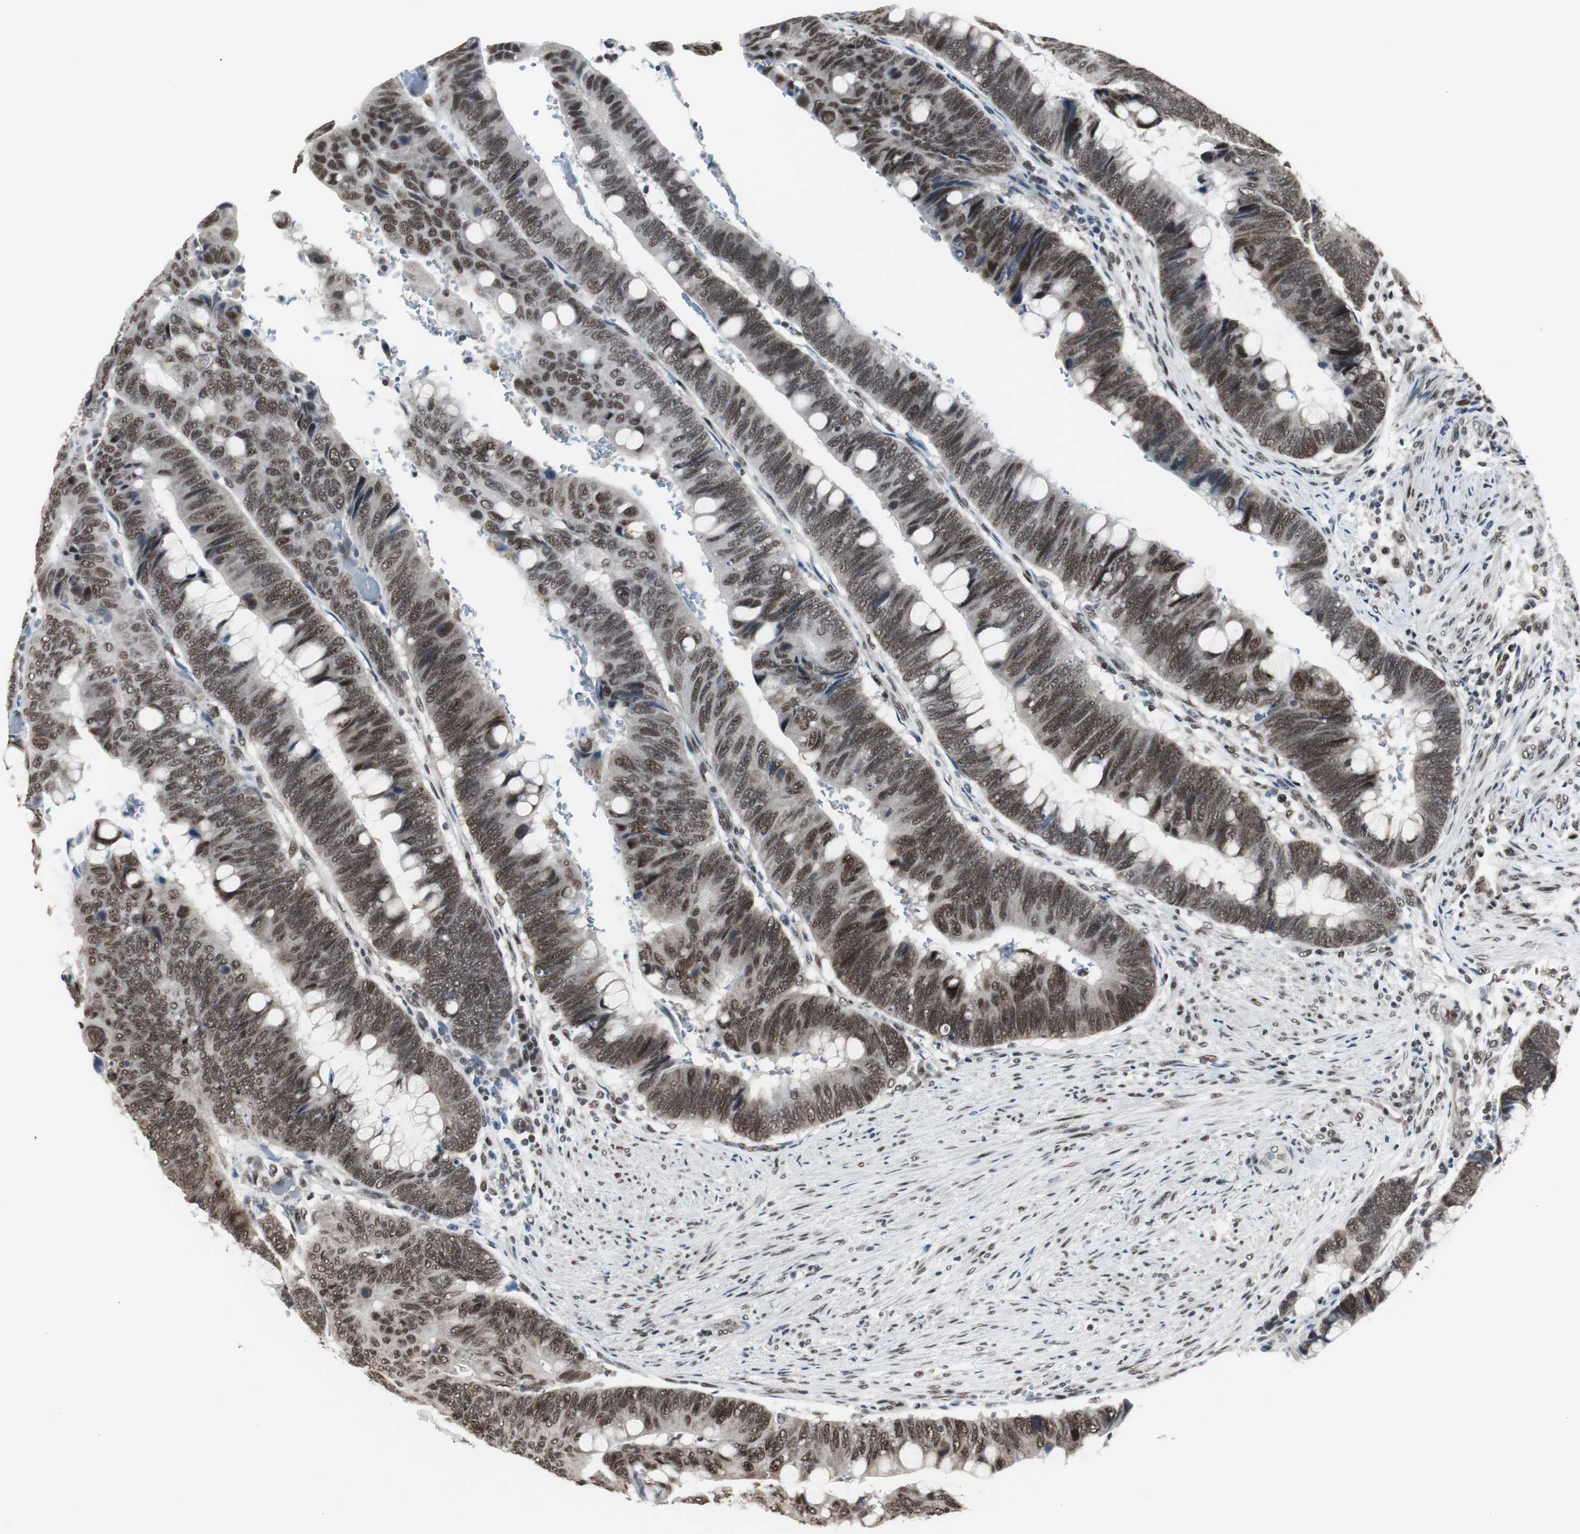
{"staining": {"intensity": "strong", "quantity": ">75%", "location": "nuclear"}, "tissue": "colorectal cancer", "cell_type": "Tumor cells", "image_type": "cancer", "snomed": [{"axis": "morphology", "description": "Normal tissue, NOS"}, {"axis": "morphology", "description": "Adenocarcinoma, NOS"}, {"axis": "topography", "description": "Rectum"}], "caption": "This photomicrograph exhibits immunohistochemistry (IHC) staining of colorectal adenocarcinoma, with high strong nuclear positivity in approximately >75% of tumor cells.", "gene": "CDK9", "patient": {"sex": "male", "age": 92}}